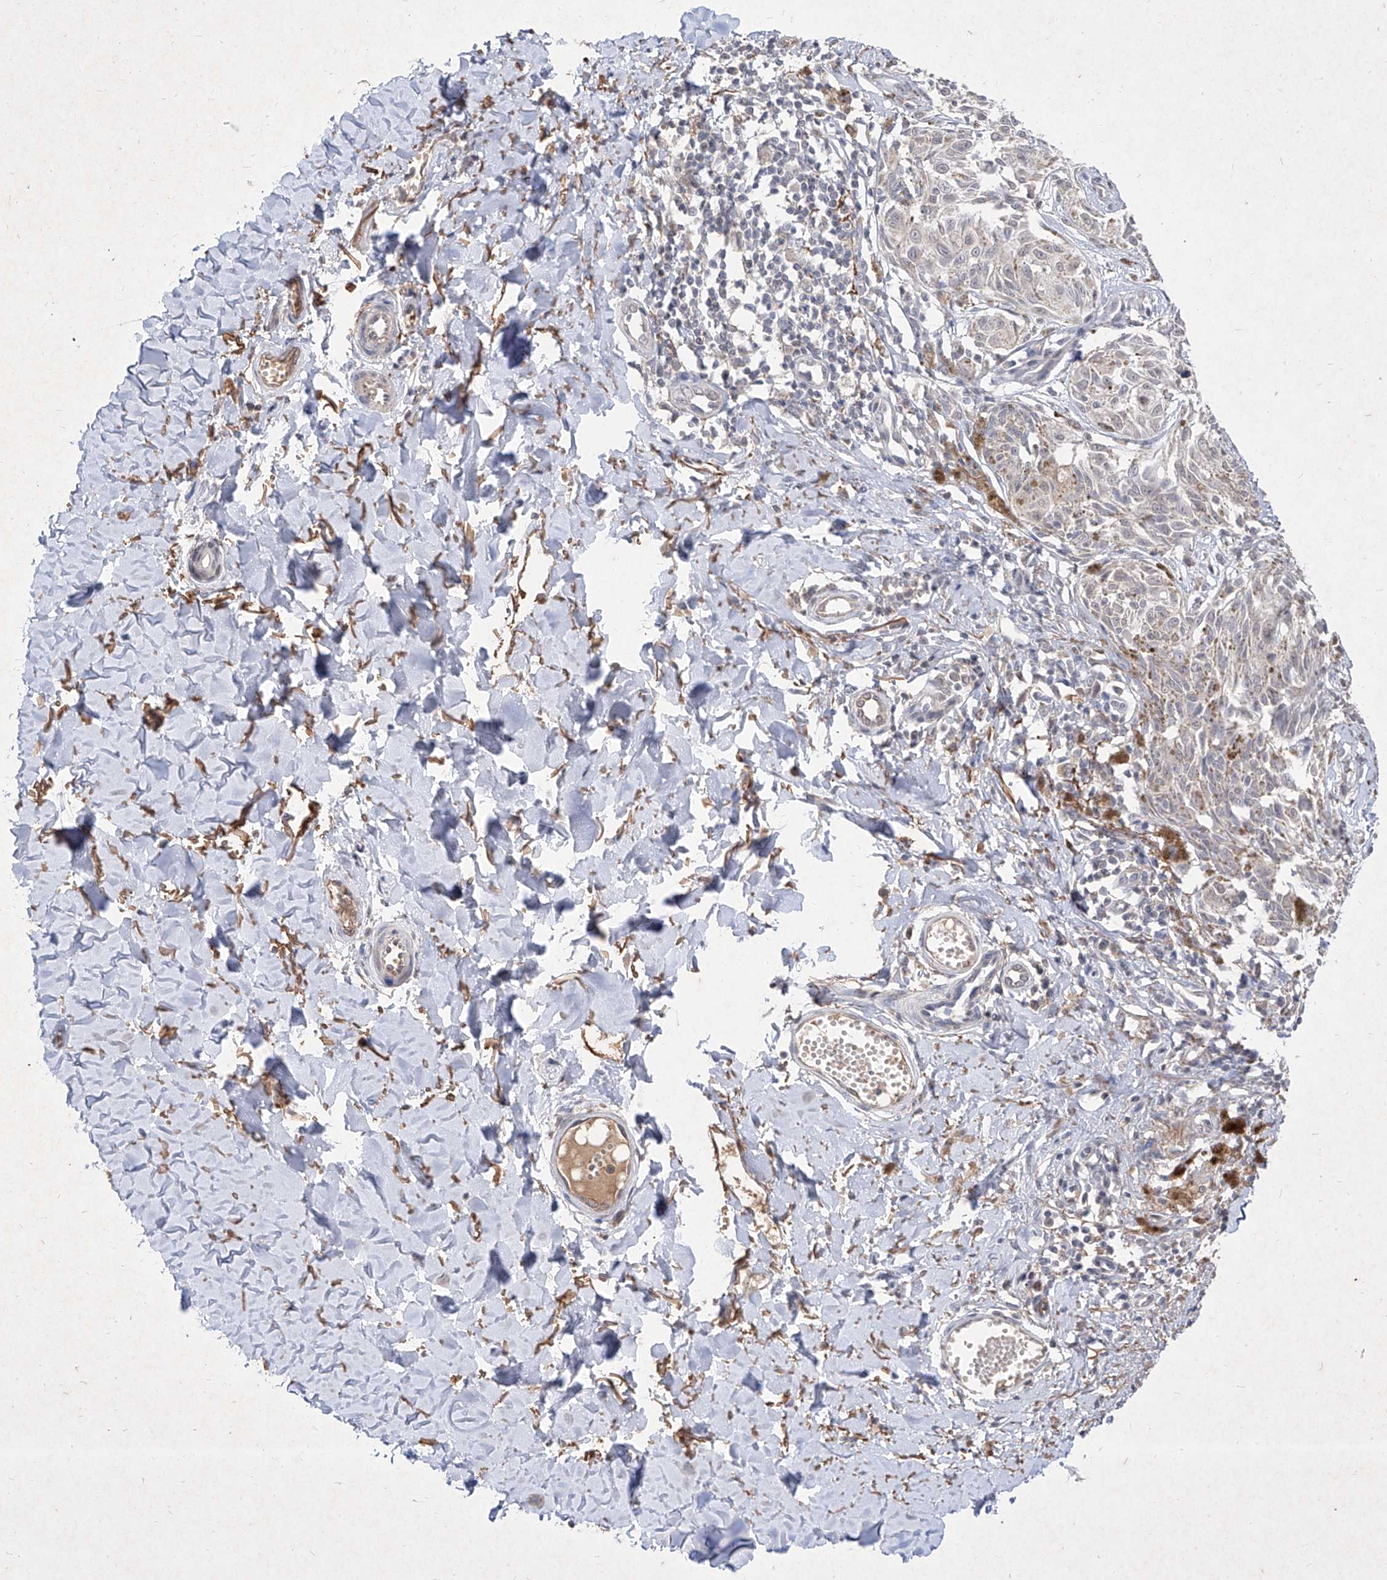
{"staining": {"intensity": "negative", "quantity": "none", "location": "none"}, "tissue": "melanoma", "cell_type": "Tumor cells", "image_type": "cancer", "snomed": [{"axis": "morphology", "description": "Malignant melanoma, NOS"}, {"axis": "topography", "description": "Skin"}], "caption": "Tumor cells are negative for brown protein staining in malignant melanoma.", "gene": "C4A", "patient": {"sex": "male", "age": 53}}